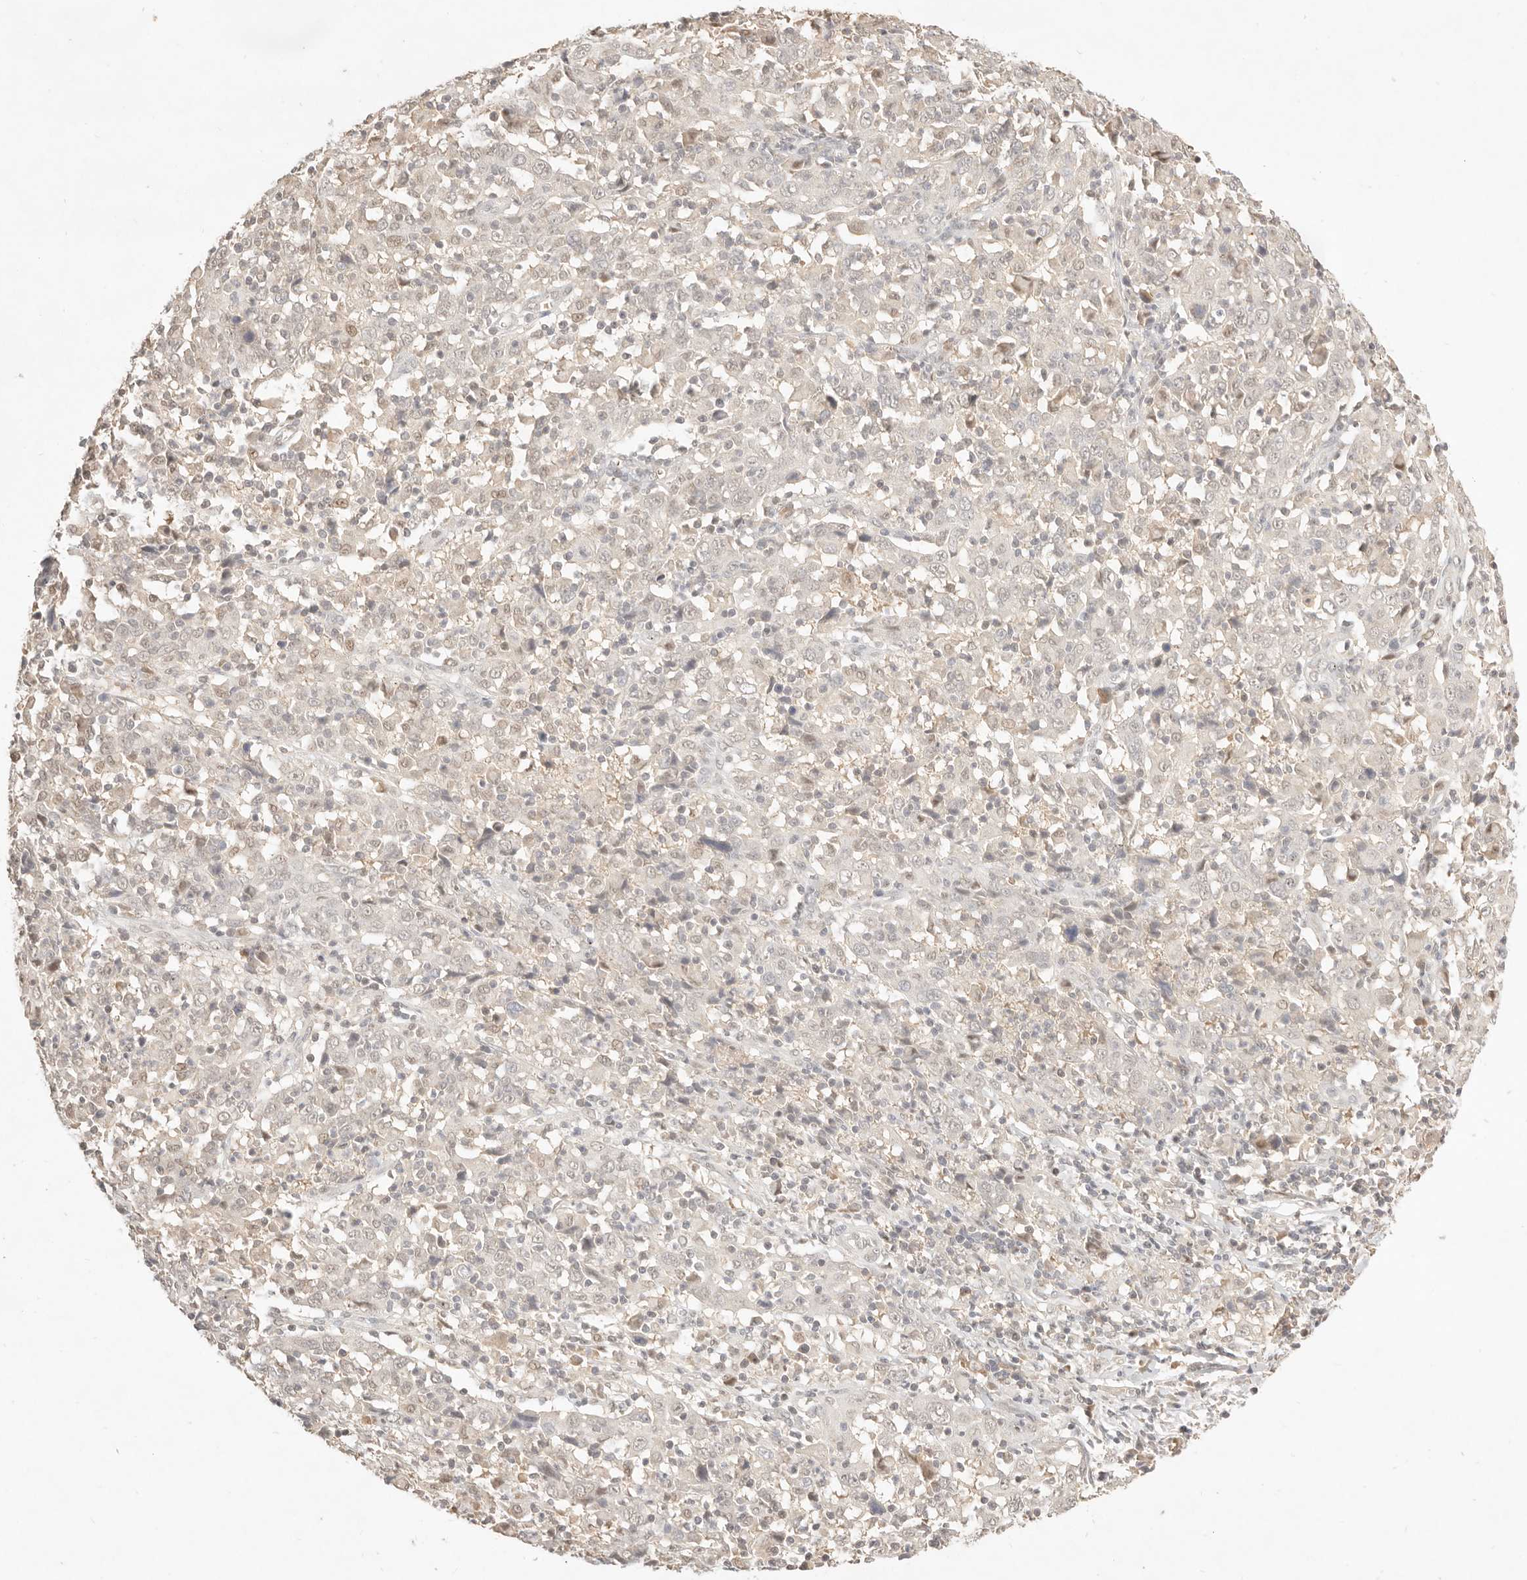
{"staining": {"intensity": "weak", "quantity": ">75%", "location": "nuclear"}, "tissue": "cervical cancer", "cell_type": "Tumor cells", "image_type": "cancer", "snomed": [{"axis": "morphology", "description": "Squamous cell carcinoma, NOS"}, {"axis": "topography", "description": "Cervix"}], "caption": "An image of human cervical cancer (squamous cell carcinoma) stained for a protein demonstrates weak nuclear brown staining in tumor cells.", "gene": "MEP1A", "patient": {"sex": "female", "age": 46}}